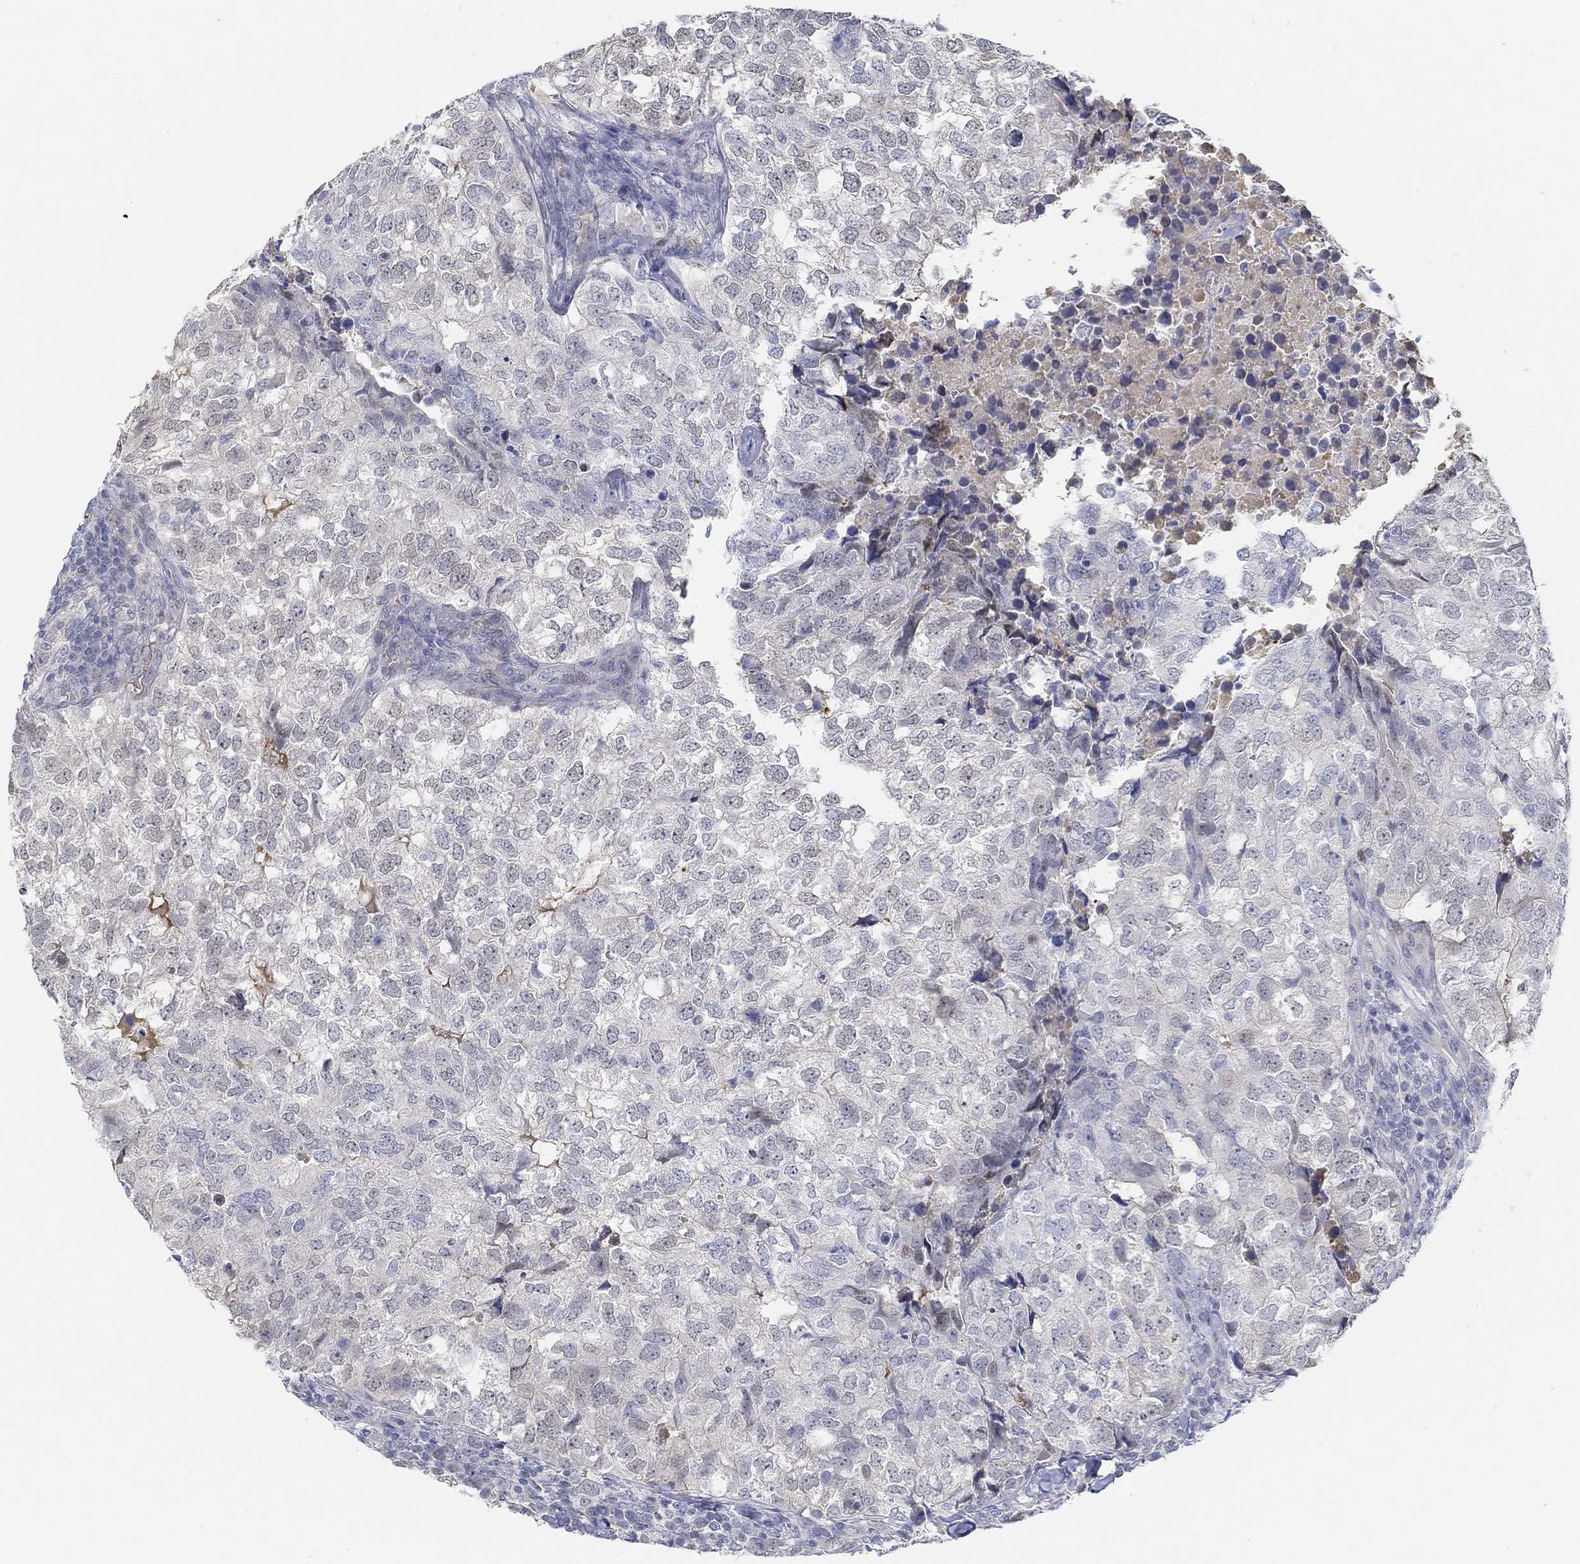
{"staining": {"intensity": "negative", "quantity": "none", "location": "none"}, "tissue": "breast cancer", "cell_type": "Tumor cells", "image_type": "cancer", "snomed": [{"axis": "morphology", "description": "Duct carcinoma"}, {"axis": "topography", "description": "Breast"}], "caption": "Breast invasive ductal carcinoma stained for a protein using immunohistochemistry reveals no expression tumor cells.", "gene": "SNTG2", "patient": {"sex": "female", "age": 30}}